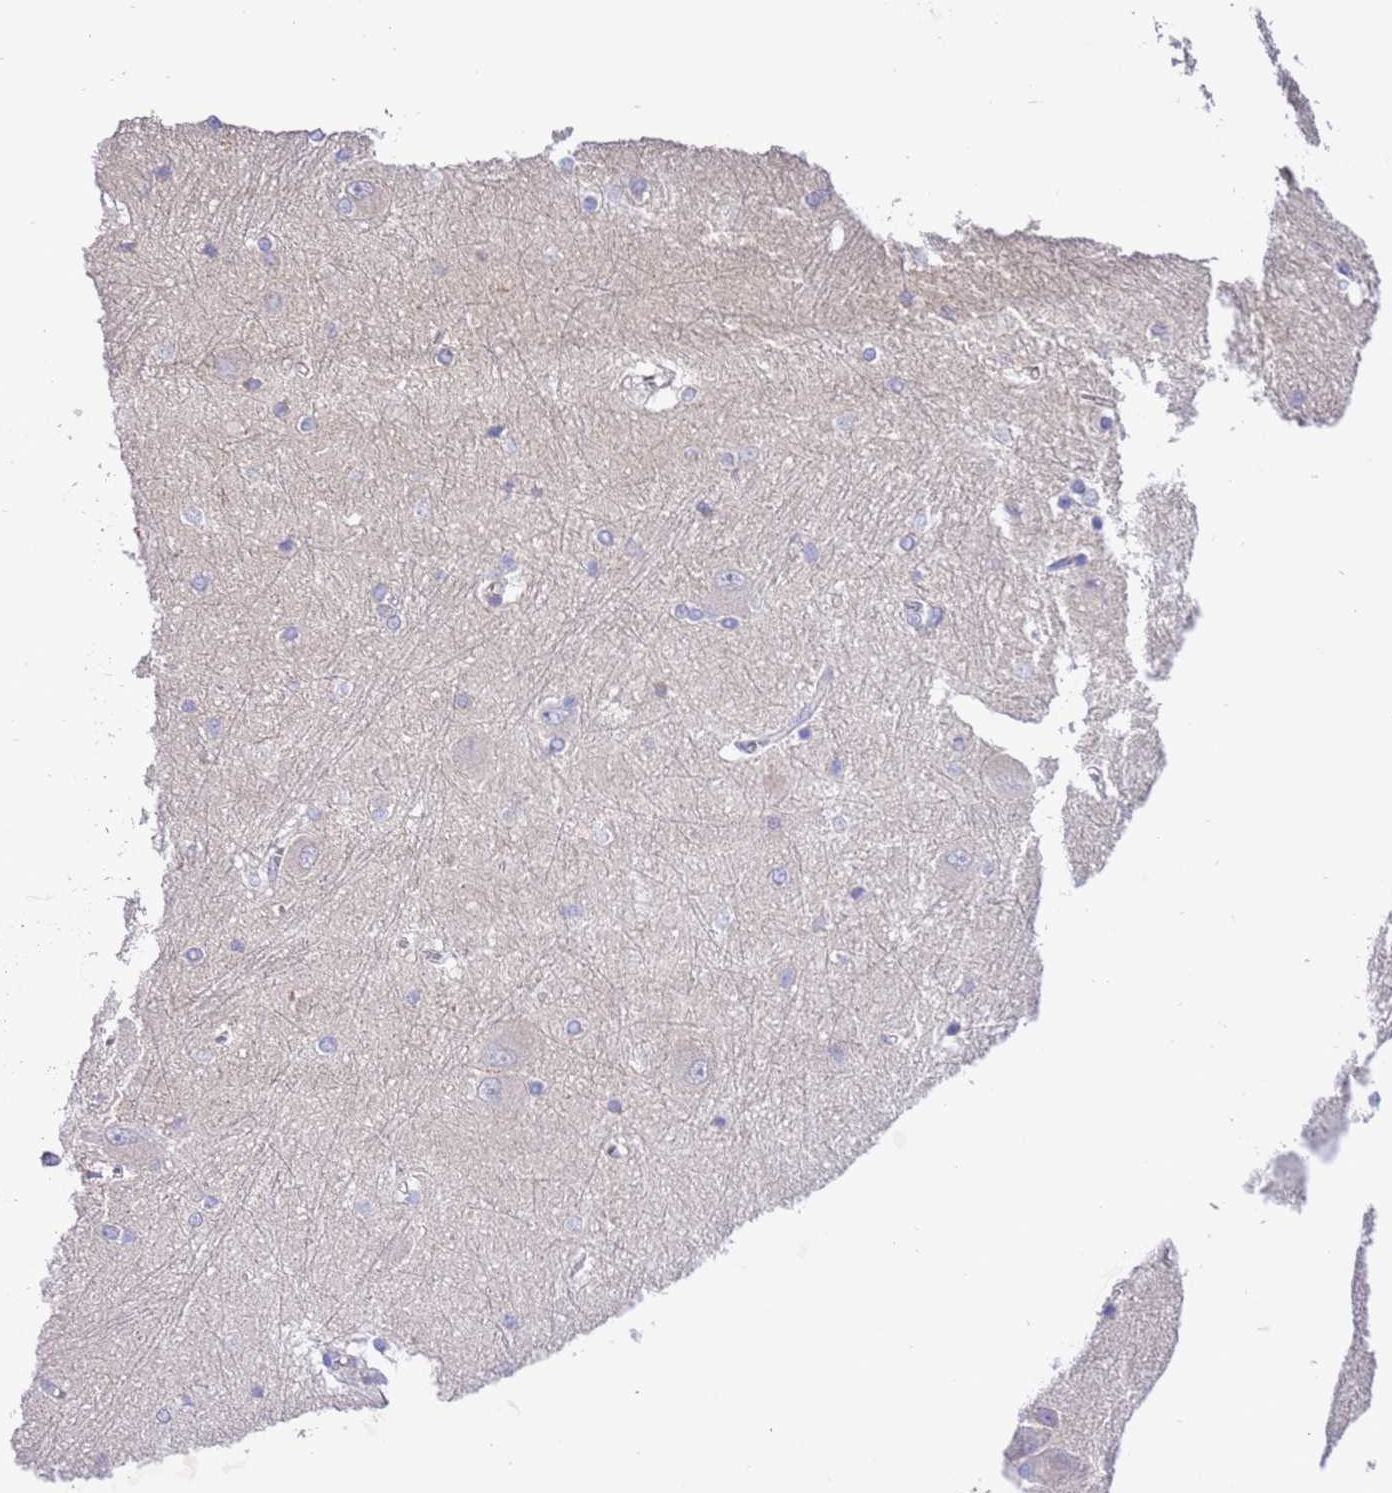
{"staining": {"intensity": "negative", "quantity": "none", "location": "none"}, "tissue": "caudate", "cell_type": "Glial cells", "image_type": "normal", "snomed": [{"axis": "morphology", "description": "Normal tissue, NOS"}, {"axis": "topography", "description": "Lateral ventricle wall"}], "caption": "An image of caudate stained for a protein reveals no brown staining in glial cells. (DAB (3,3'-diaminobenzidine) IHC visualized using brightfield microscopy, high magnification).", "gene": "STIP1", "patient": {"sex": "male", "age": 37}}